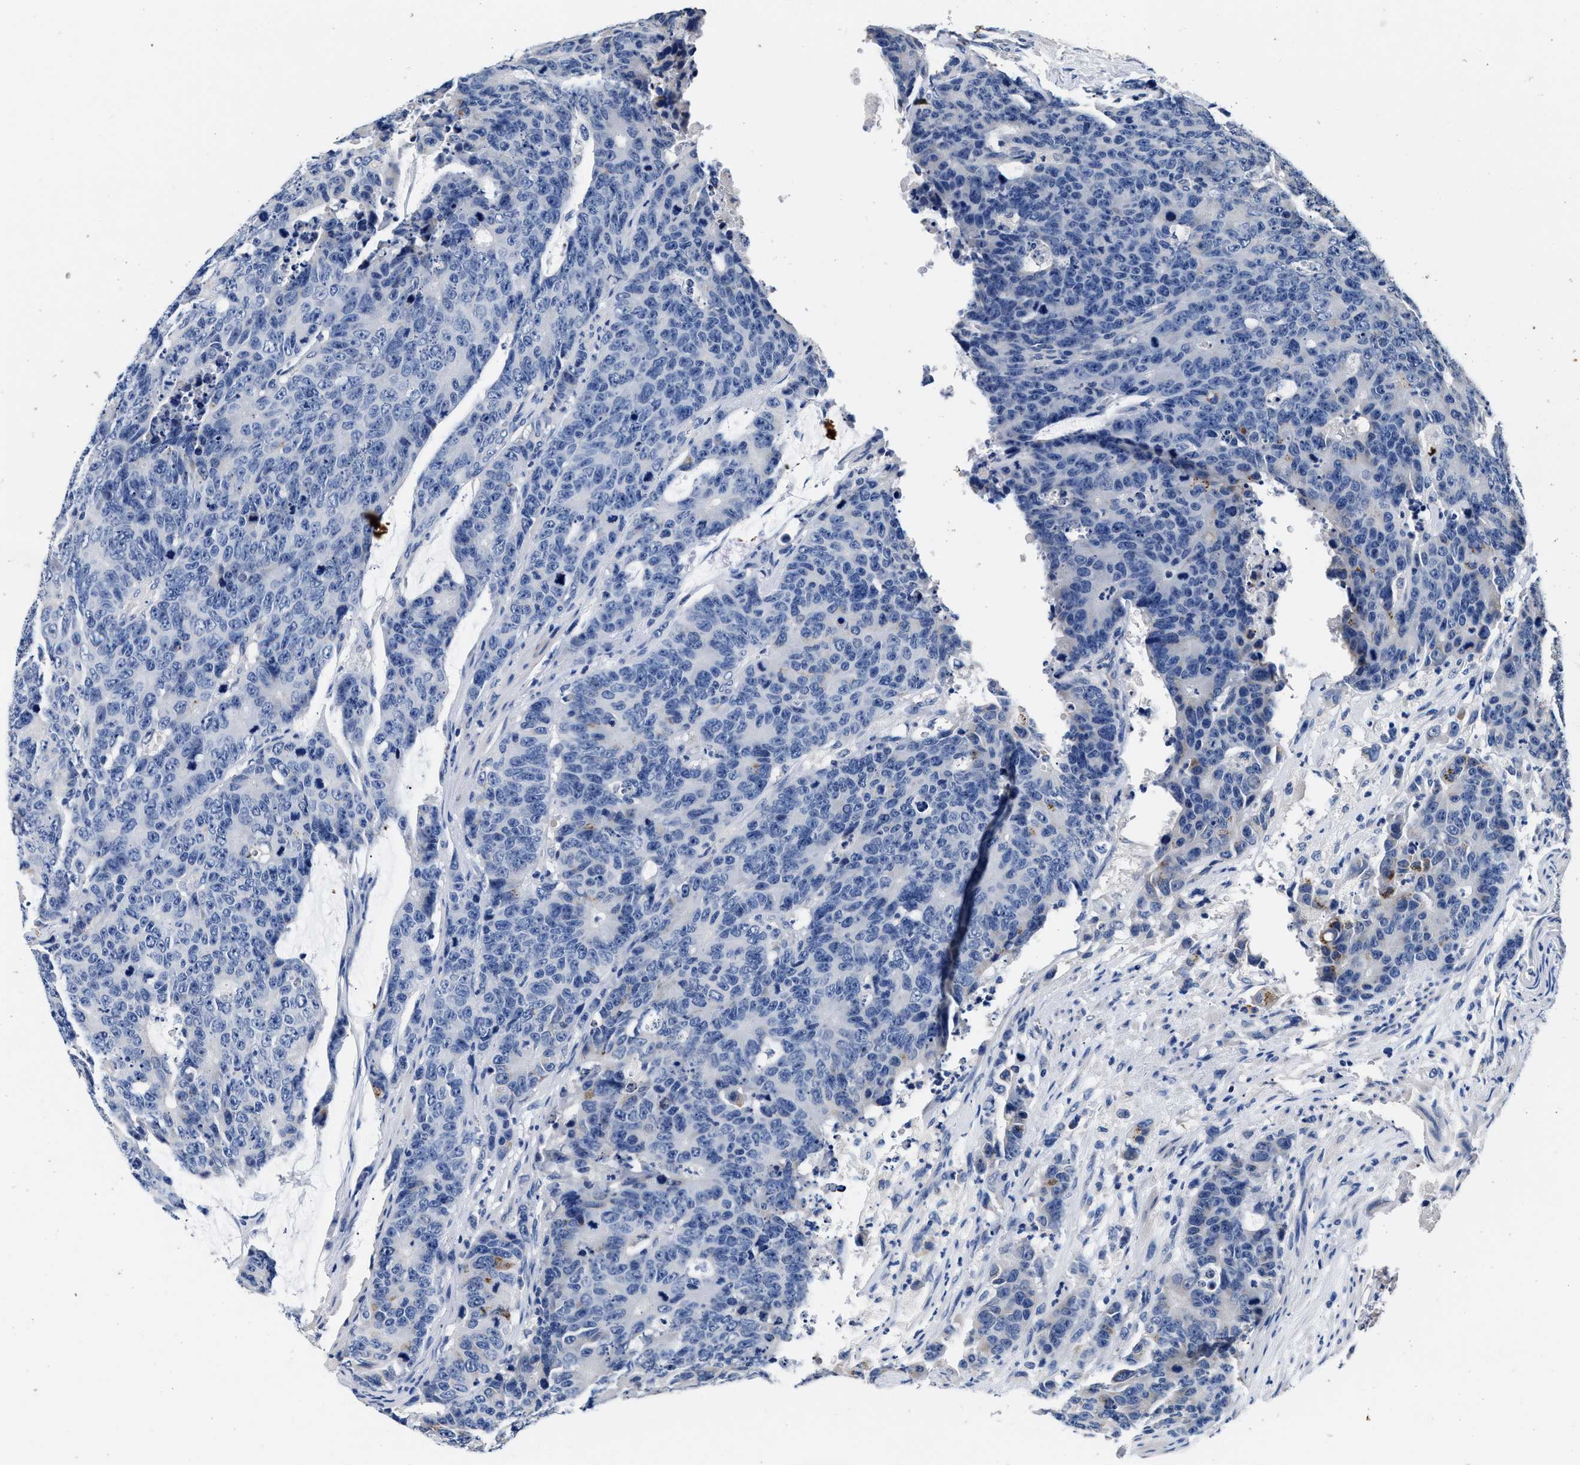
{"staining": {"intensity": "negative", "quantity": "none", "location": "none"}, "tissue": "colorectal cancer", "cell_type": "Tumor cells", "image_type": "cancer", "snomed": [{"axis": "morphology", "description": "Adenocarcinoma, NOS"}, {"axis": "topography", "description": "Colon"}], "caption": "The micrograph demonstrates no staining of tumor cells in adenocarcinoma (colorectal).", "gene": "GSTM1", "patient": {"sex": "female", "age": 86}}